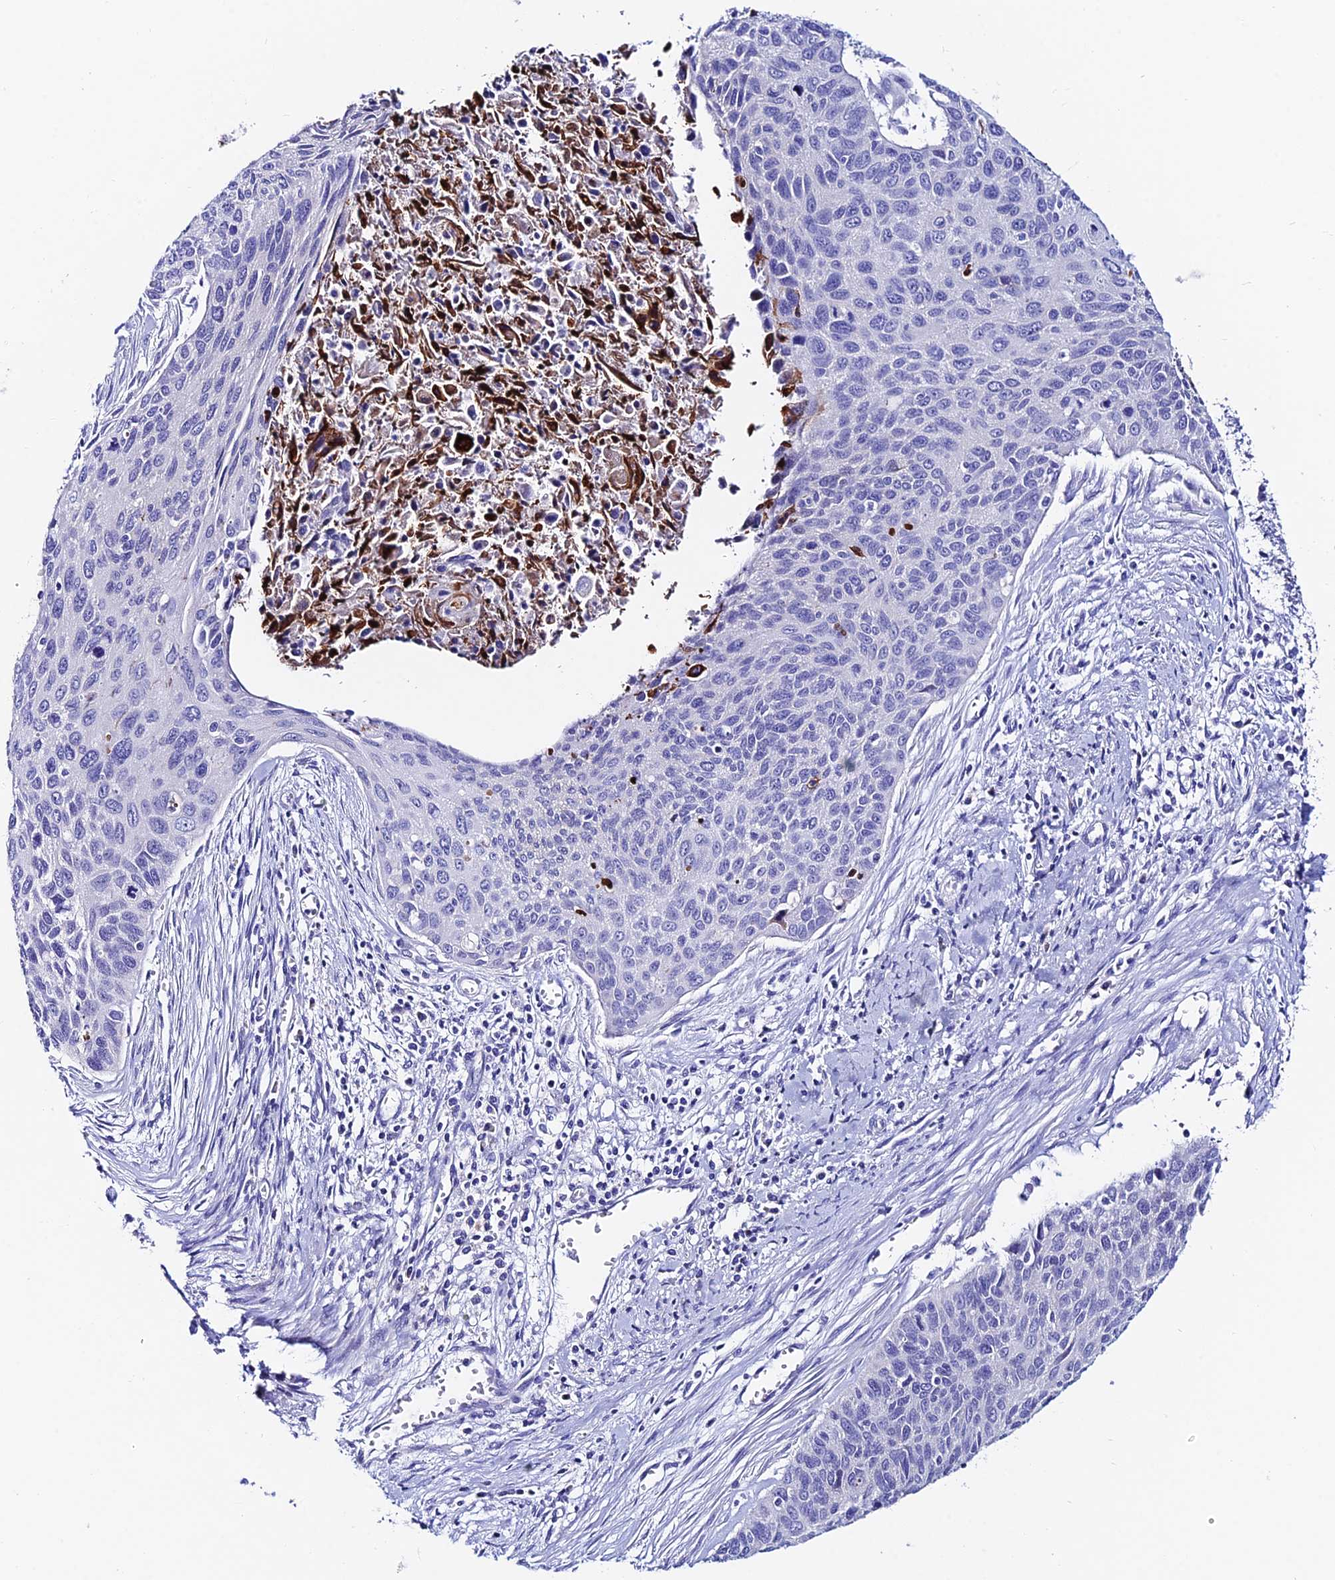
{"staining": {"intensity": "negative", "quantity": "none", "location": "none"}, "tissue": "cervical cancer", "cell_type": "Tumor cells", "image_type": "cancer", "snomed": [{"axis": "morphology", "description": "Squamous cell carcinoma, NOS"}, {"axis": "topography", "description": "Cervix"}], "caption": "An immunohistochemistry (IHC) photomicrograph of squamous cell carcinoma (cervical) is shown. There is no staining in tumor cells of squamous cell carcinoma (cervical).", "gene": "CEP41", "patient": {"sex": "female", "age": 55}}